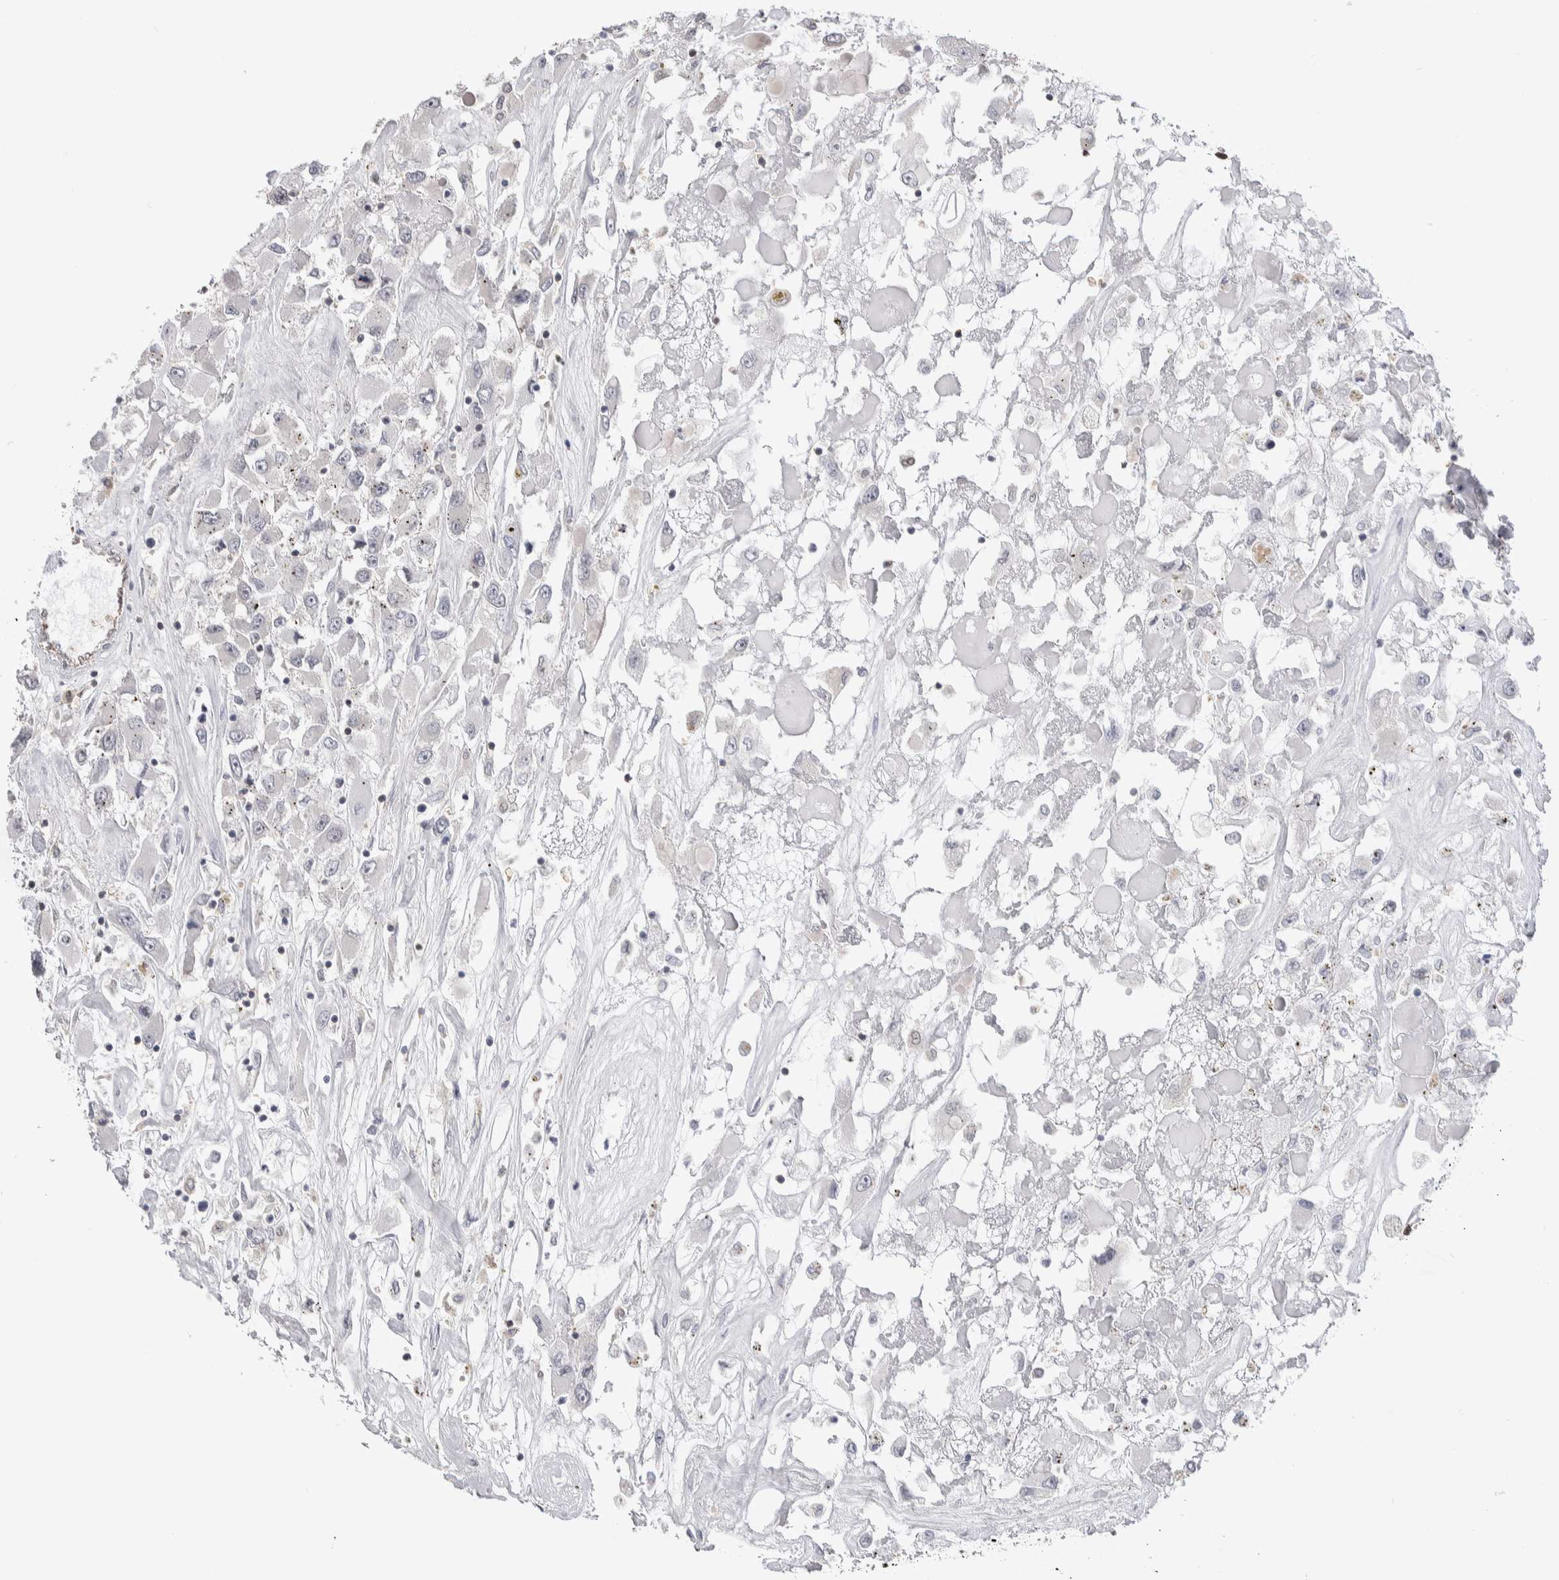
{"staining": {"intensity": "negative", "quantity": "none", "location": "none"}, "tissue": "renal cancer", "cell_type": "Tumor cells", "image_type": "cancer", "snomed": [{"axis": "morphology", "description": "Adenocarcinoma, NOS"}, {"axis": "topography", "description": "Kidney"}], "caption": "This is an IHC photomicrograph of adenocarcinoma (renal). There is no staining in tumor cells.", "gene": "ZBTB49", "patient": {"sex": "female", "age": 52}}